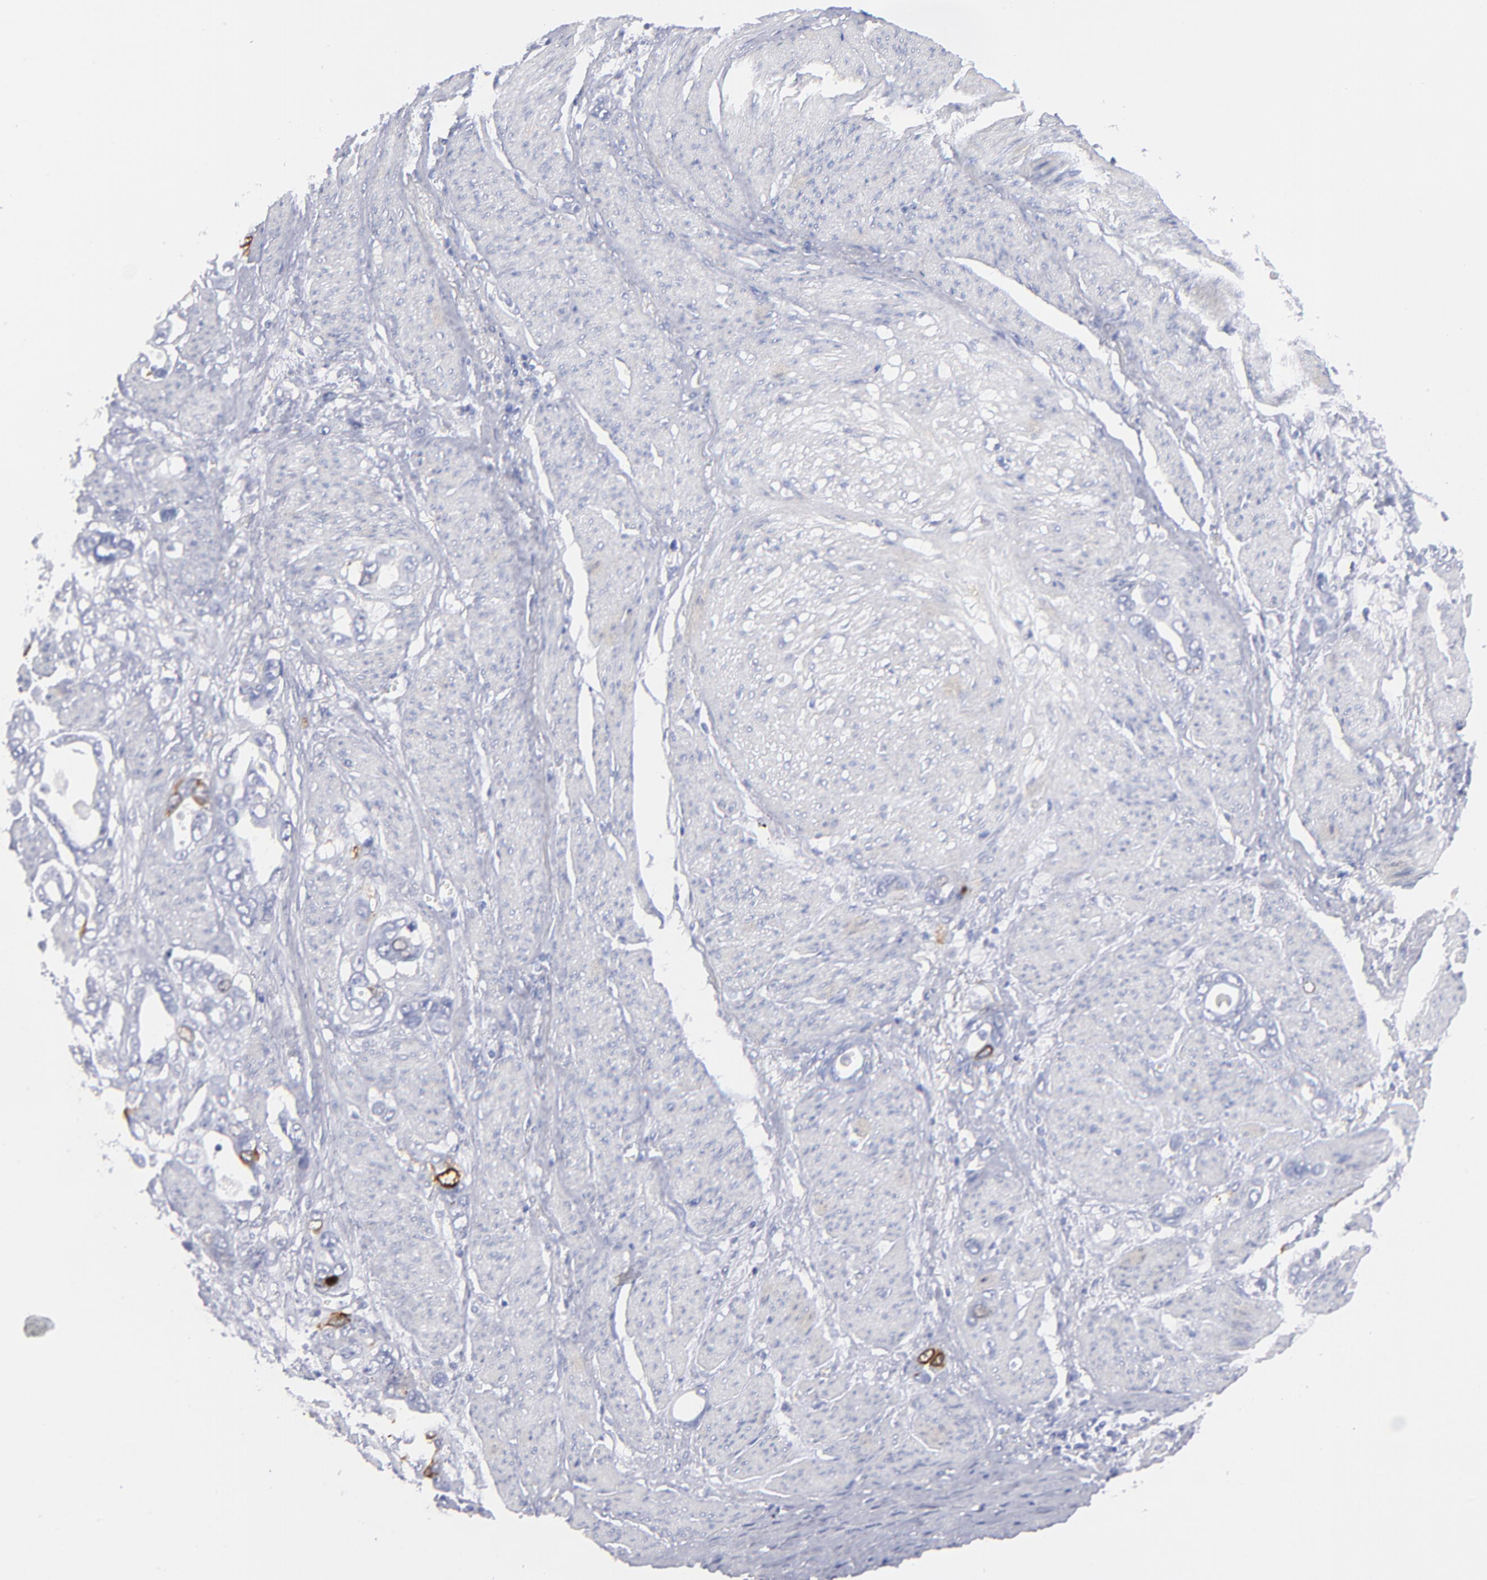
{"staining": {"intensity": "strong", "quantity": "<25%", "location": "cytoplasmic/membranous"}, "tissue": "stomach cancer", "cell_type": "Tumor cells", "image_type": "cancer", "snomed": [{"axis": "morphology", "description": "Adenocarcinoma, NOS"}, {"axis": "topography", "description": "Stomach"}], "caption": "Protein positivity by IHC reveals strong cytoplasmic/membranous staining in approximately <25% of tumor cells in stomach cancer (adenocarcinoma). Nuclei are stained in blue.", "gene": "CCNB1", "patient": {"sex": "male", "age": 78}}